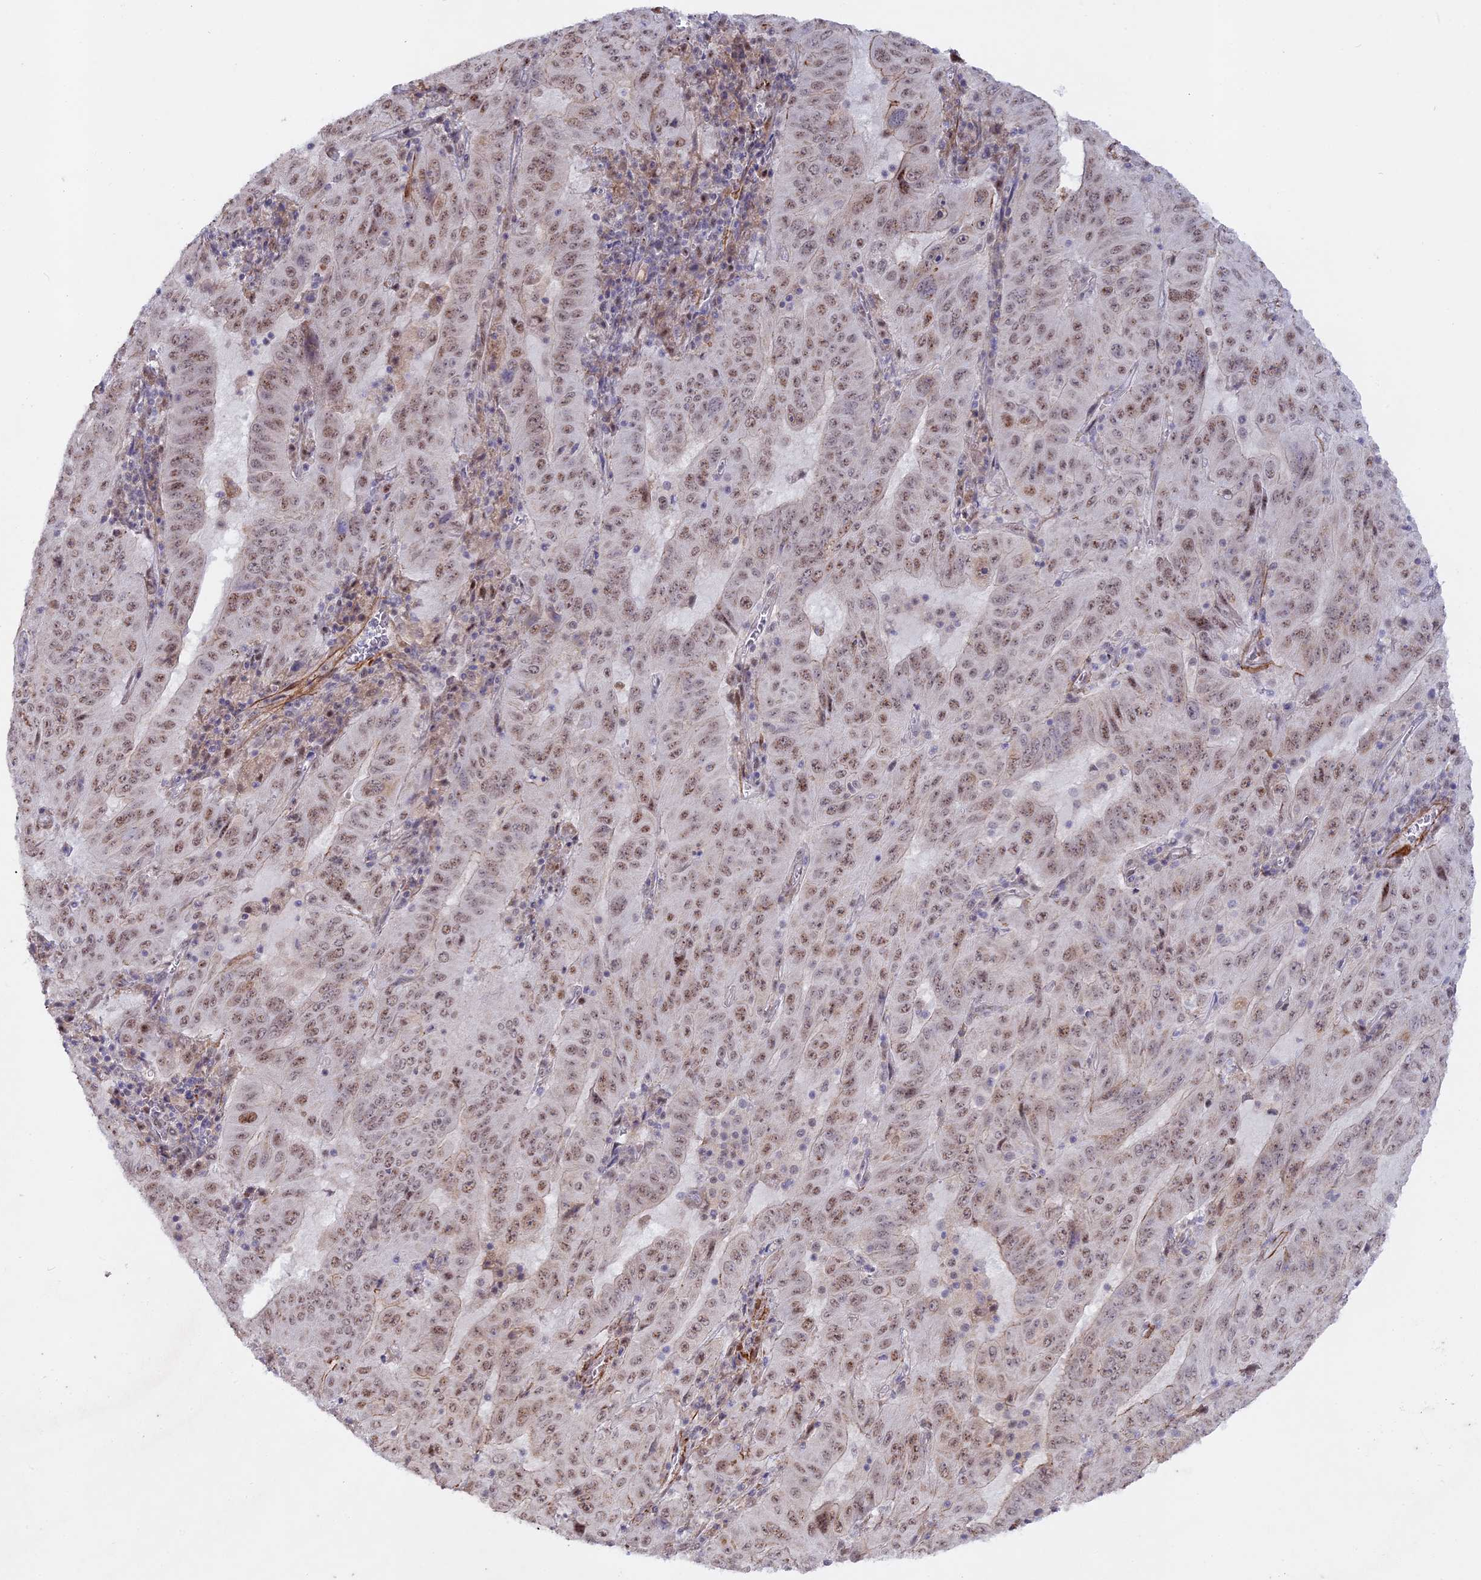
{"staining": {"intensity": "moderate", "quantity": ">75%", "location": "nuclear"}, "tissue": "pancreatic cancer", "cell_type": "Tumor cells", "image_type": "cancer", "snomed": [{"axis": "morphology", "description": "Adenocarcinoma, NOS"}, {"axis": "topography", "description": "Pancreas"}], "caption": "Immunohistochemistry staining of pancreatic cancer (adenocarcinoma), which displays medium levels of moderate nuclear staining in approximately >75% of tumor cells indicating moderate nuclear protein positivity. The staining was performed using DAB (3,3'-diaminobenzidine) (brown) for protein detection and nuclei were counterstained in hematoxylin (blue).", "gene": "CCDC154", "patient": {"sex": "male", "age": 63}}